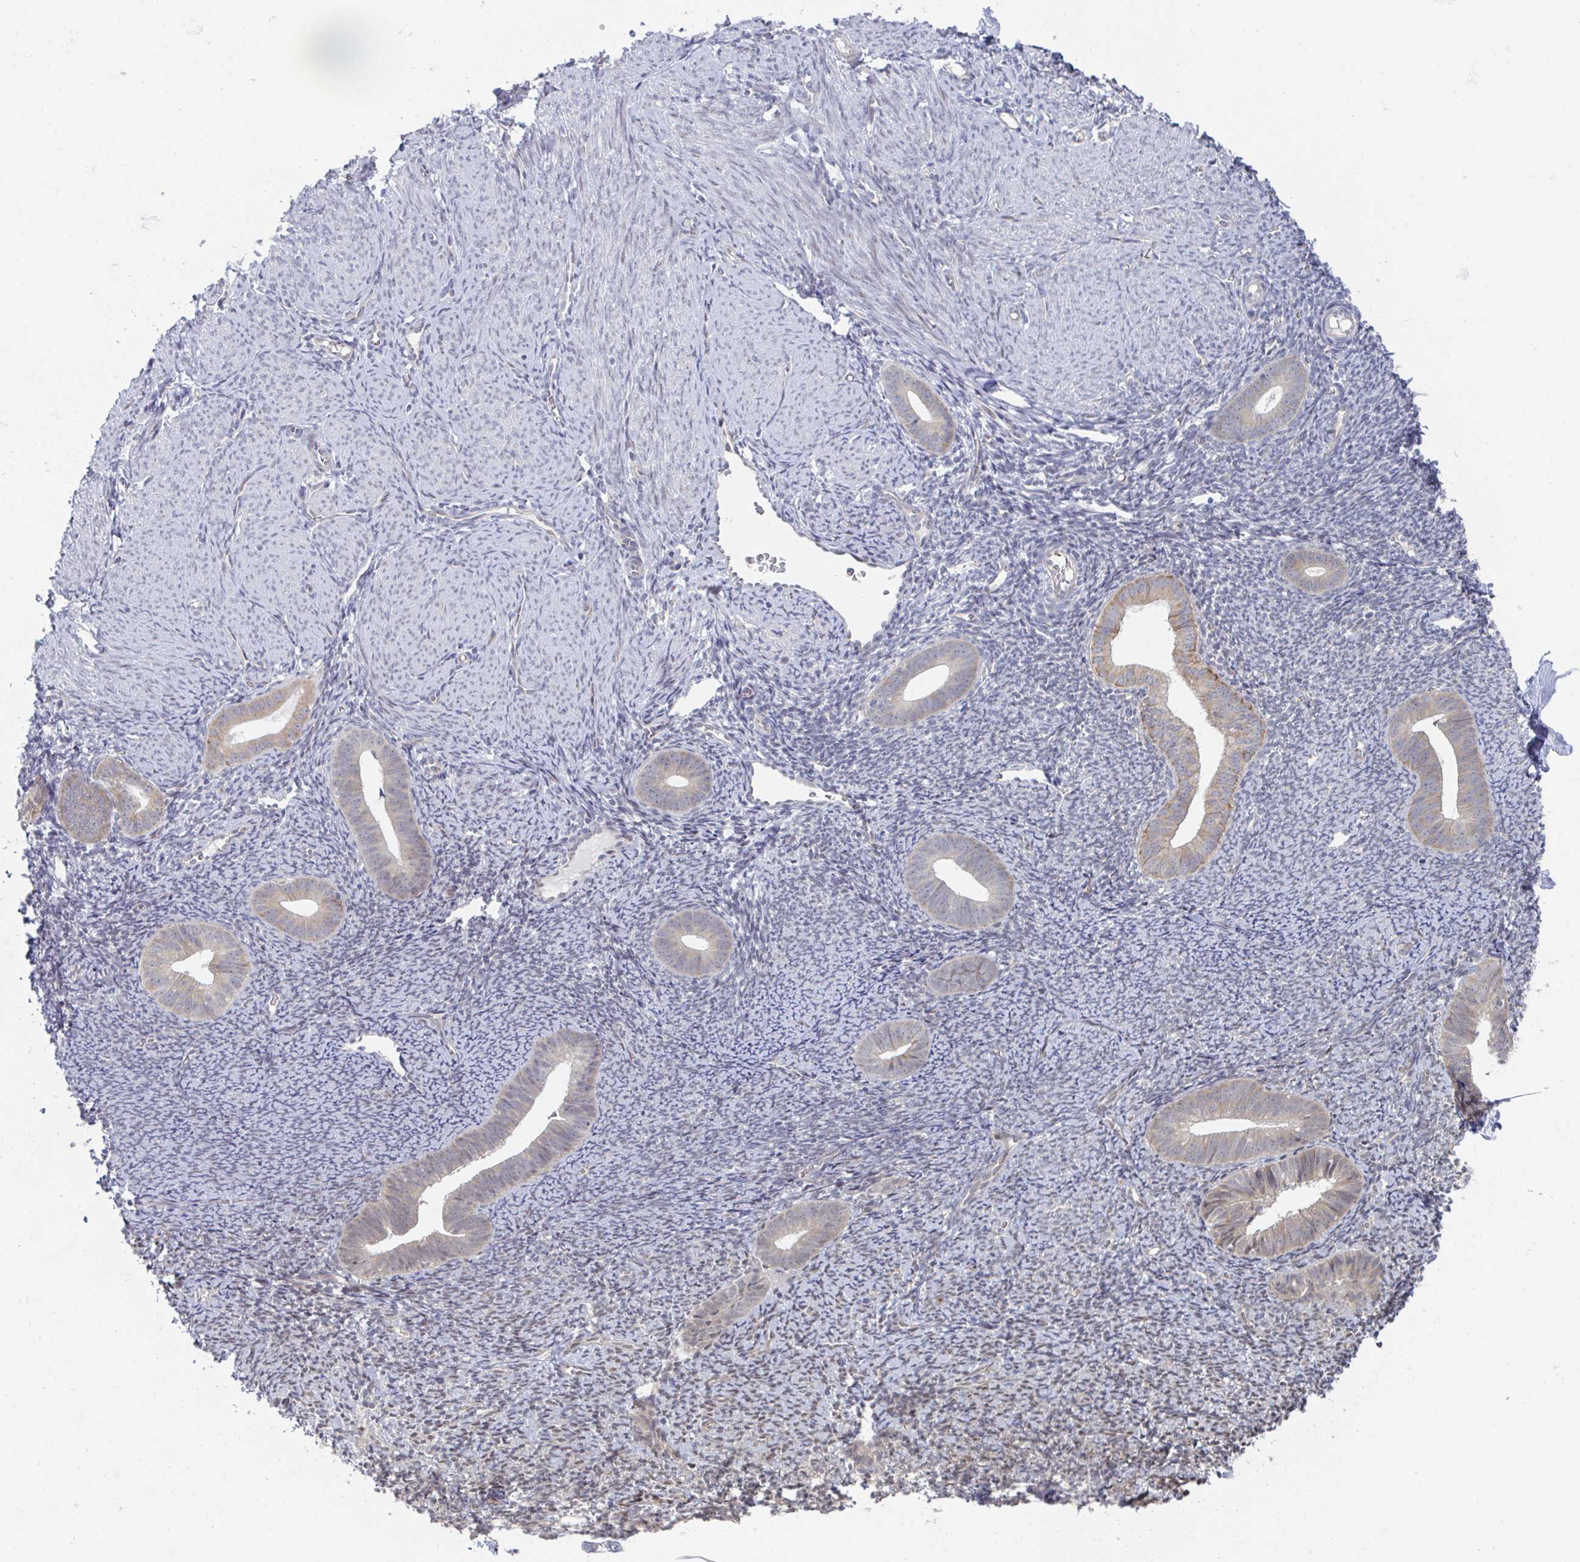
{"staining": {"intensity": "negative", "quantity": "none", "location": "none"}, "tissue": "endometrium", "cell_type": "Cells in endometrial stroma", "image_type": "normal", "snomed": [{"axis": "morphology", "description": "Normal tissue, NOS"}, {"axis": "topography", "description": "Endometrium"}], "caption": "Immunohistochemical staining of benign human endometrium exhibits no significant expression in cells in endometrial stroma. Nuclei are stained in blue.", "gene": "TRAPPC10", "patient": {"sex": "female", "age": 39}}